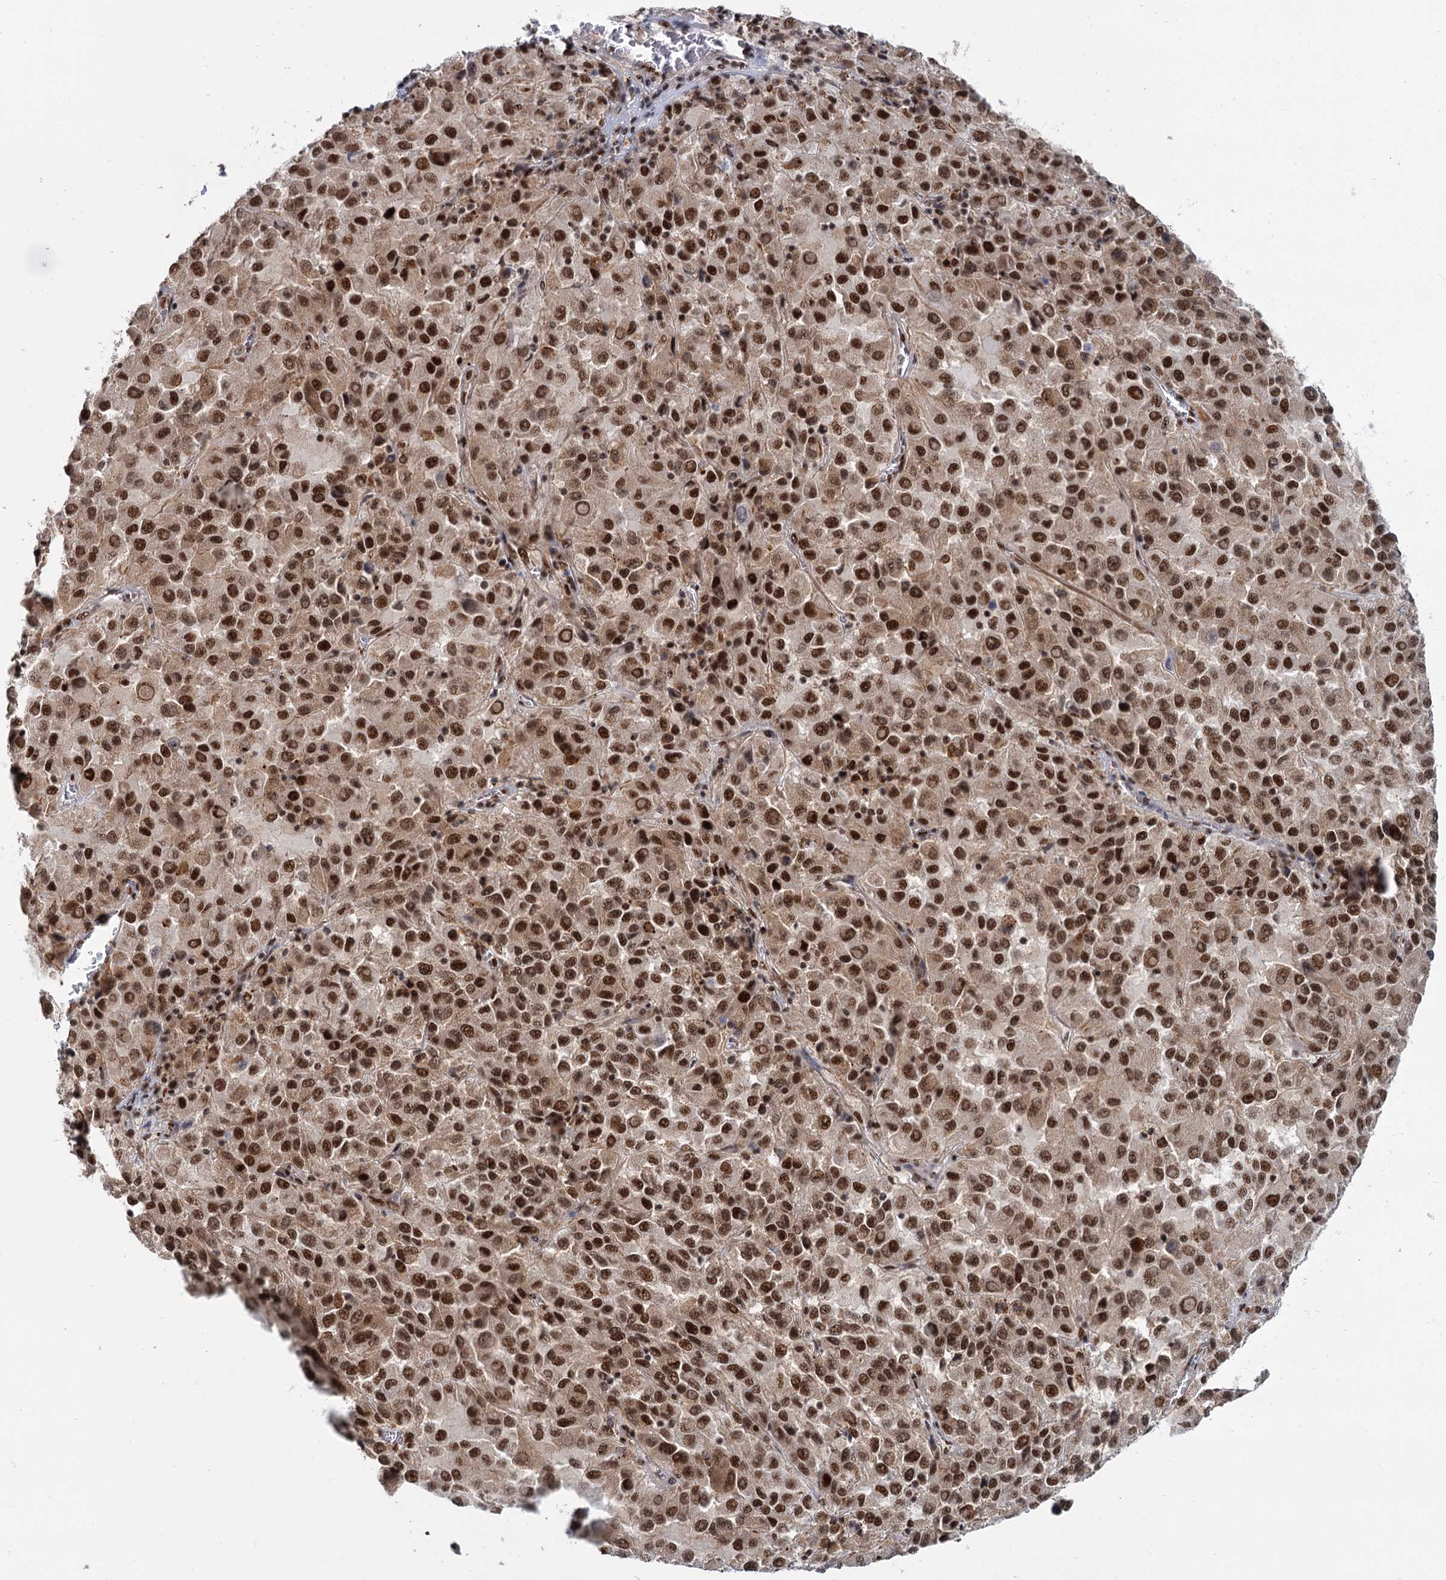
{"staining": {"intensity": "strong", "quantity": ">75%", "location": "cytoplasmic/membranous,nuclear"}, "tissue": "melanoma", "cell_type": "Tumor cells", "image_type": "cancer", "snomed": [{"axis": "morphology", "description": "Malignant melanoma, Metastatic site"}, {"axis": "topography", "description": "Lung"}], "caption": "Immunohistochemical staining of human malignant melanoma (metastatic site) exhibits high levels of strong cytoplasmic/membranous and nuclear protein expression in approximately >75% of tumor cells.", "gene": "WBP4", "patient": {"sex": "male", "age": 64}}